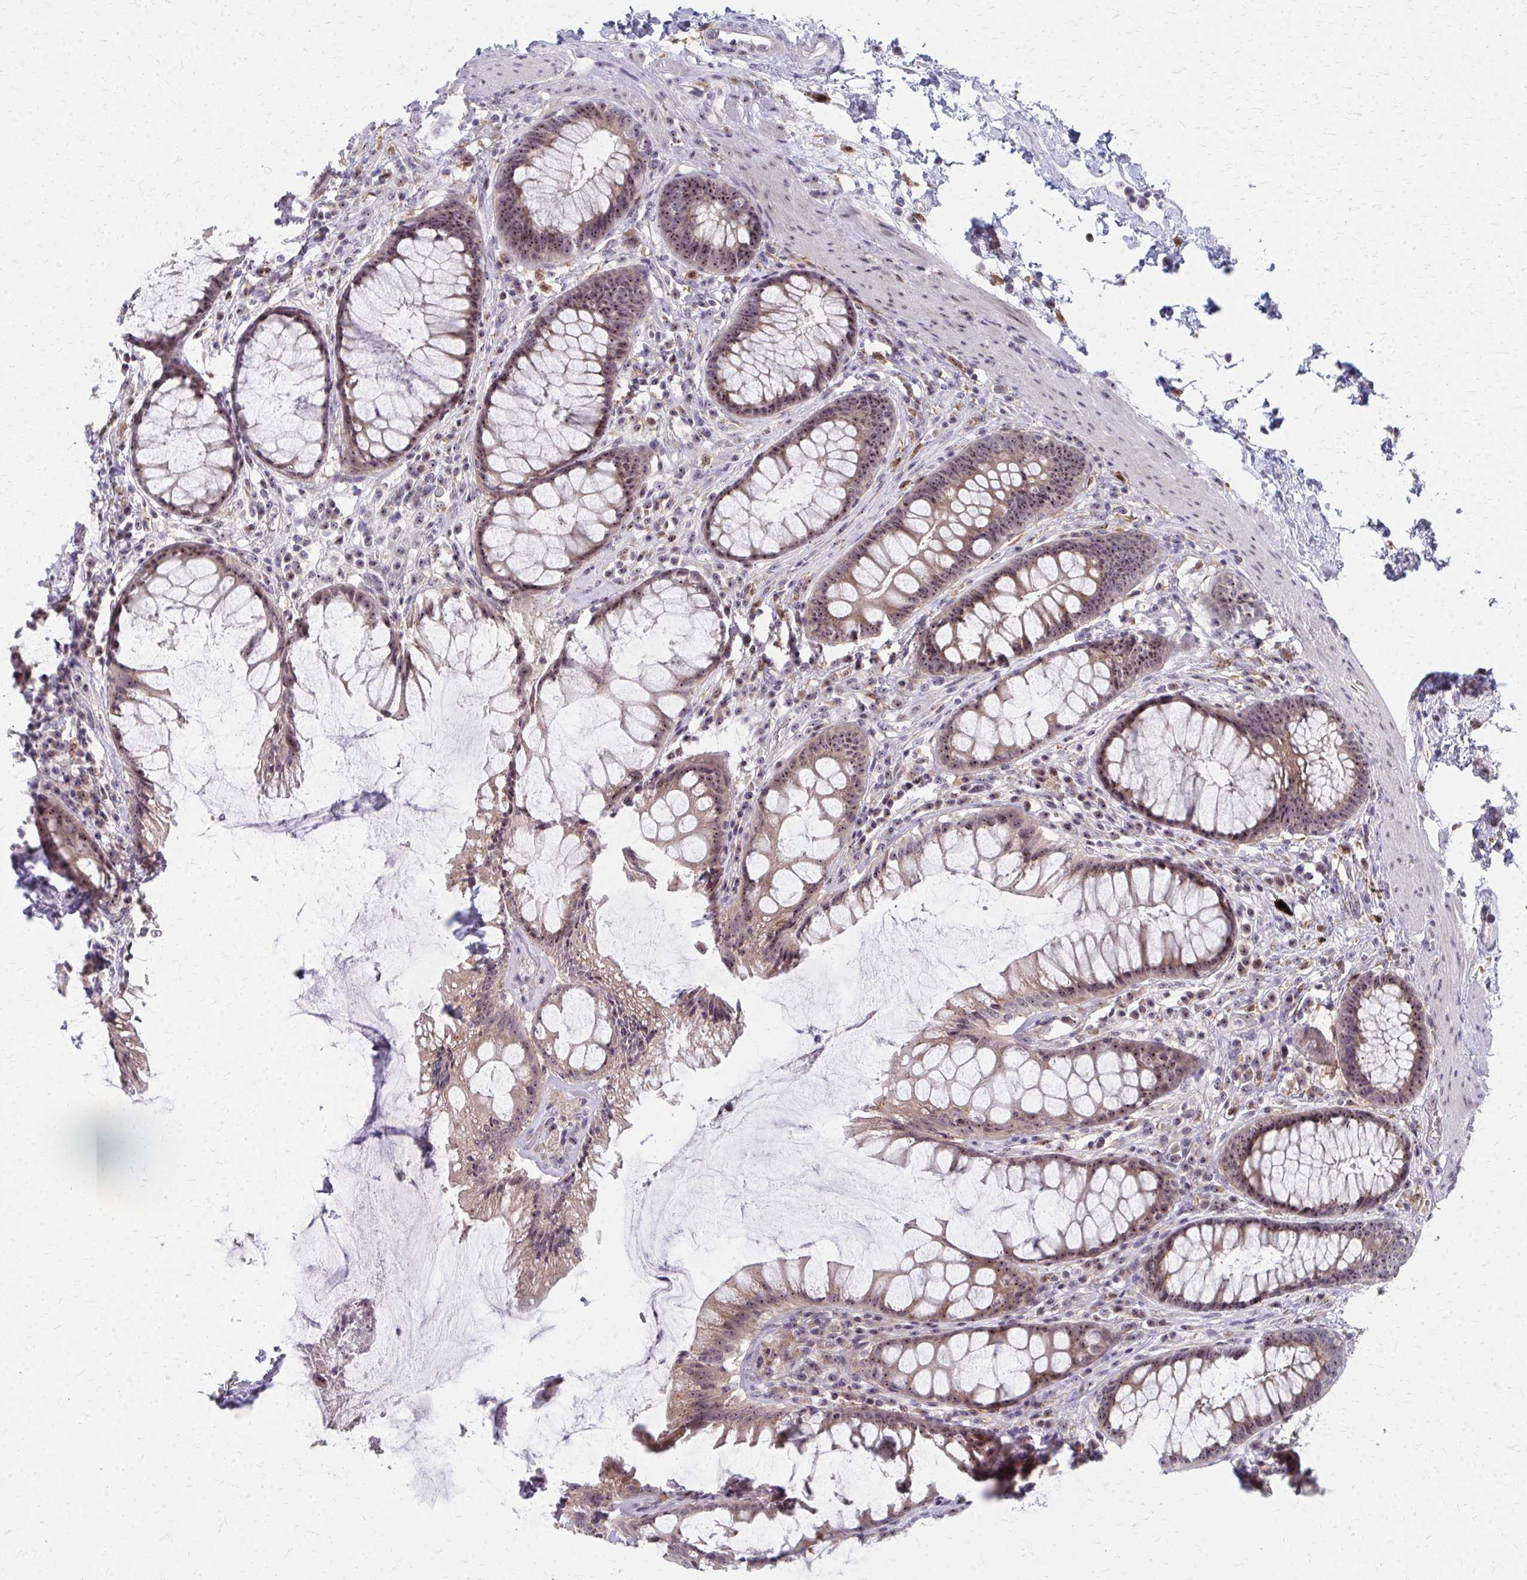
{"staining": {"intensity": "weak", "quantity": ">75%", "location": "cytoplasmic/membranous,nuclear"}, "tissue": "rectum", "cell_type": "Glandular cells", "image_type": "normal", "snomed": [{"axis": "morphology", "description": "Normal tissue, NOS"}, {"axis": "topography", "description": "Rectum"}], "caption": "High-power microscopy captured an IHC histopathology image of unremarkable rectum, revealing weak cytoplasmic/membranous,nuclear expression in approximately >75% of glandular cells. (DAB = brown stain, brightfield microscopy at high magnification).", "gene": "NUDT16", "patient": {"sex": "male", "age": 72}}